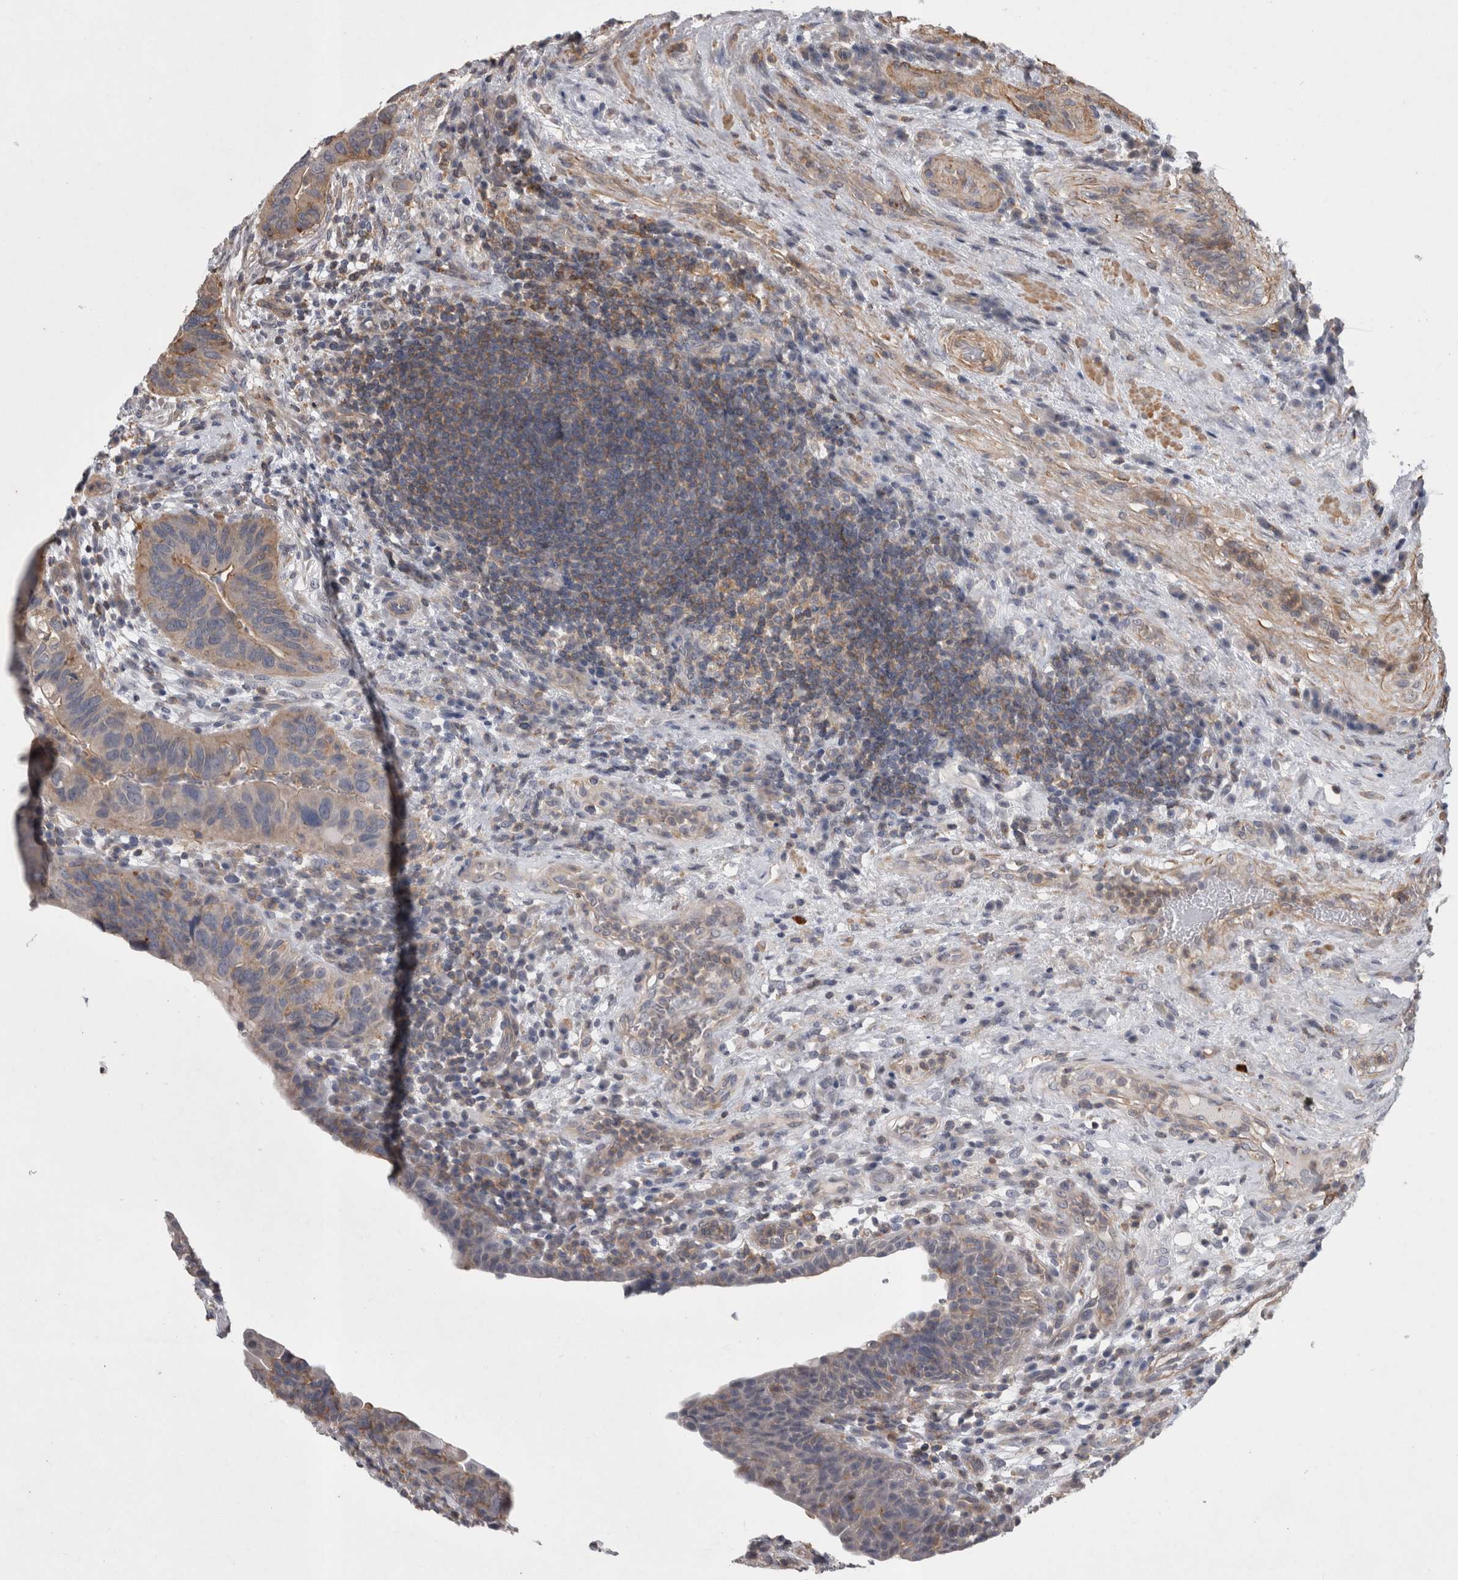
{"staining": {"intensity": "weak", "quantity": "<25%", "location": "cytoplasmic/membranous"}, "tissue": "urothelial cancer", "cell_type": "Tumor cells", "image_type": "cancer", "snomed": [{"axis": "morphology", "description": "Urothelial carcinoma, High grade"}, {"axis": "topography", "description": "Urinary bladder"}], "caption": "Tumor cells are negative for protein expression in human urothelial carcinoma (high-grade).", "gene": "SPATA48", "patient": {"sex": "female", "age": 82}}